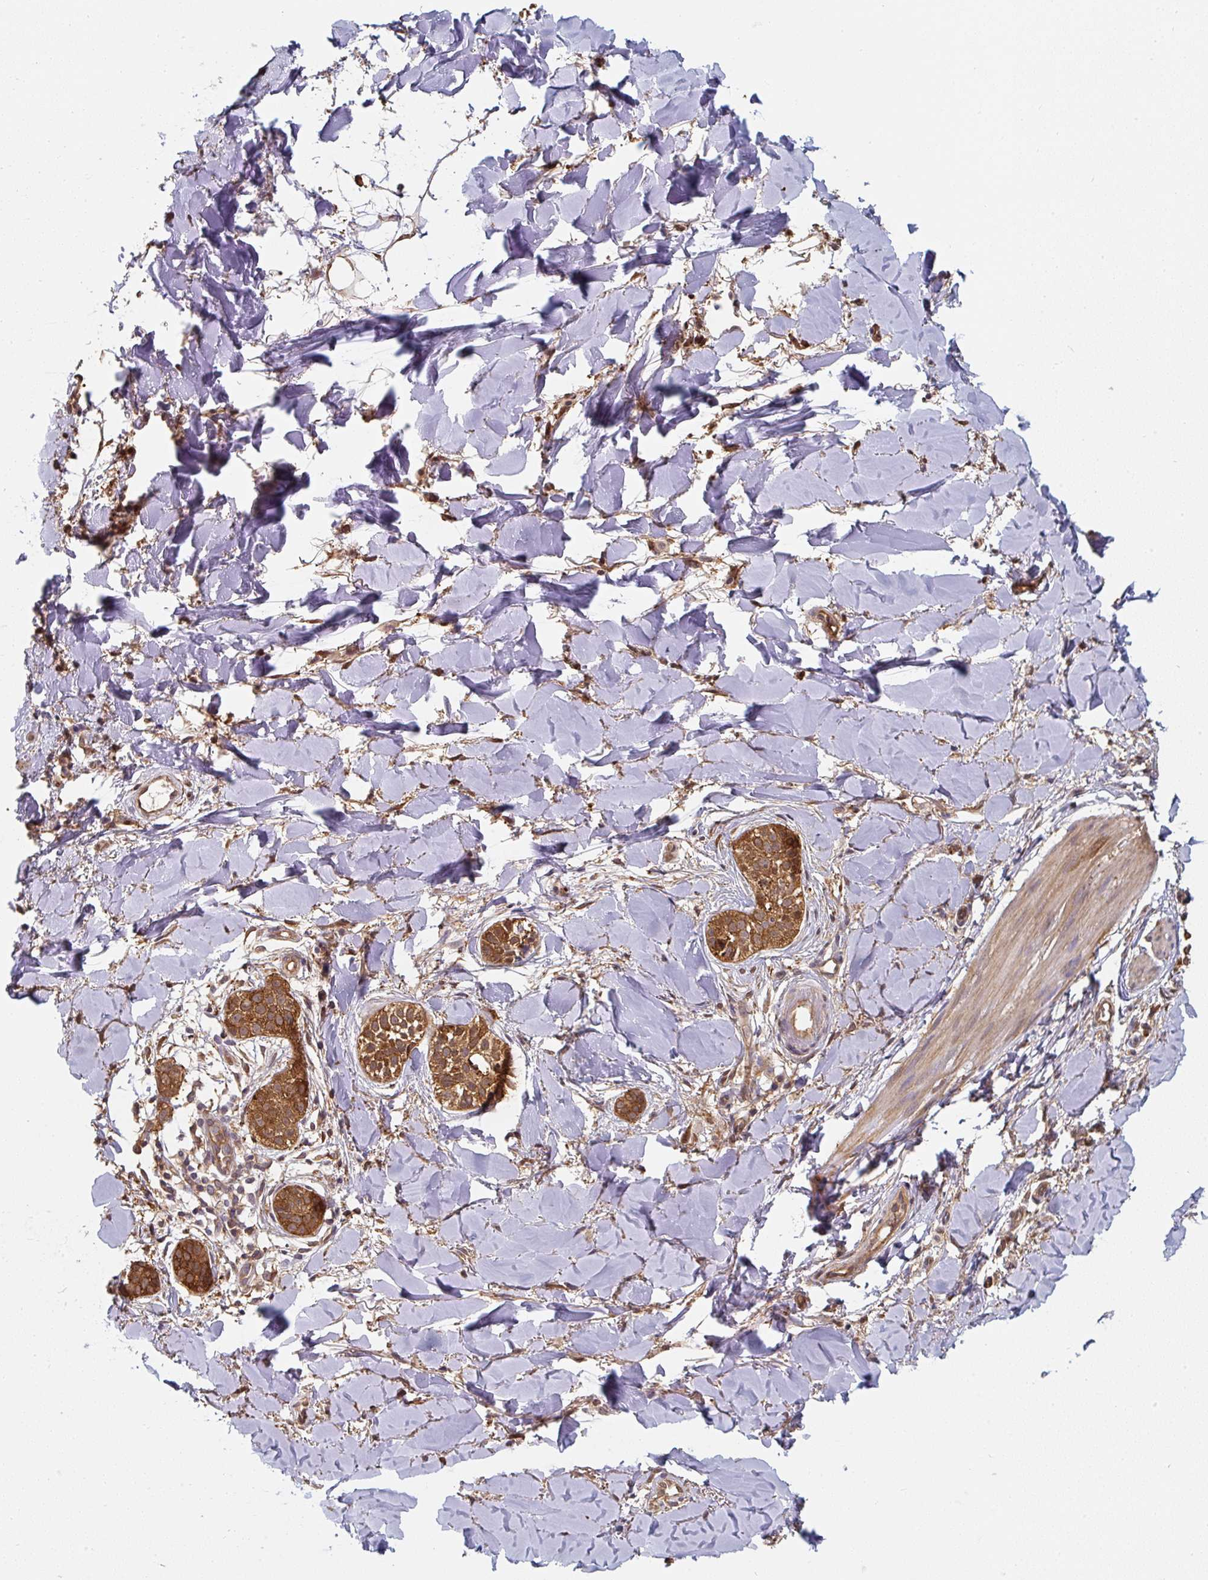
{"staining": {"intensity": "moderate", "quantity": ">75%", "location": "cytoplasmic/membranous,nuclear"}, "tissue": "skin cancer", "cell_type": "Tumor cells", "image_type": "cancer", "snomed": [{"axis": "morphology", "description": "Basal cell carcinoma"}, {"axis": "topography", "description": "Skin"}], "caption": "An image of skin cancer stained for a protein demonstrates moderate cytoplasmic/membranous and nuclear brown staining in tumor cells.", "gene": "ST13", "patient": {"sex": "male", "age": 52}}